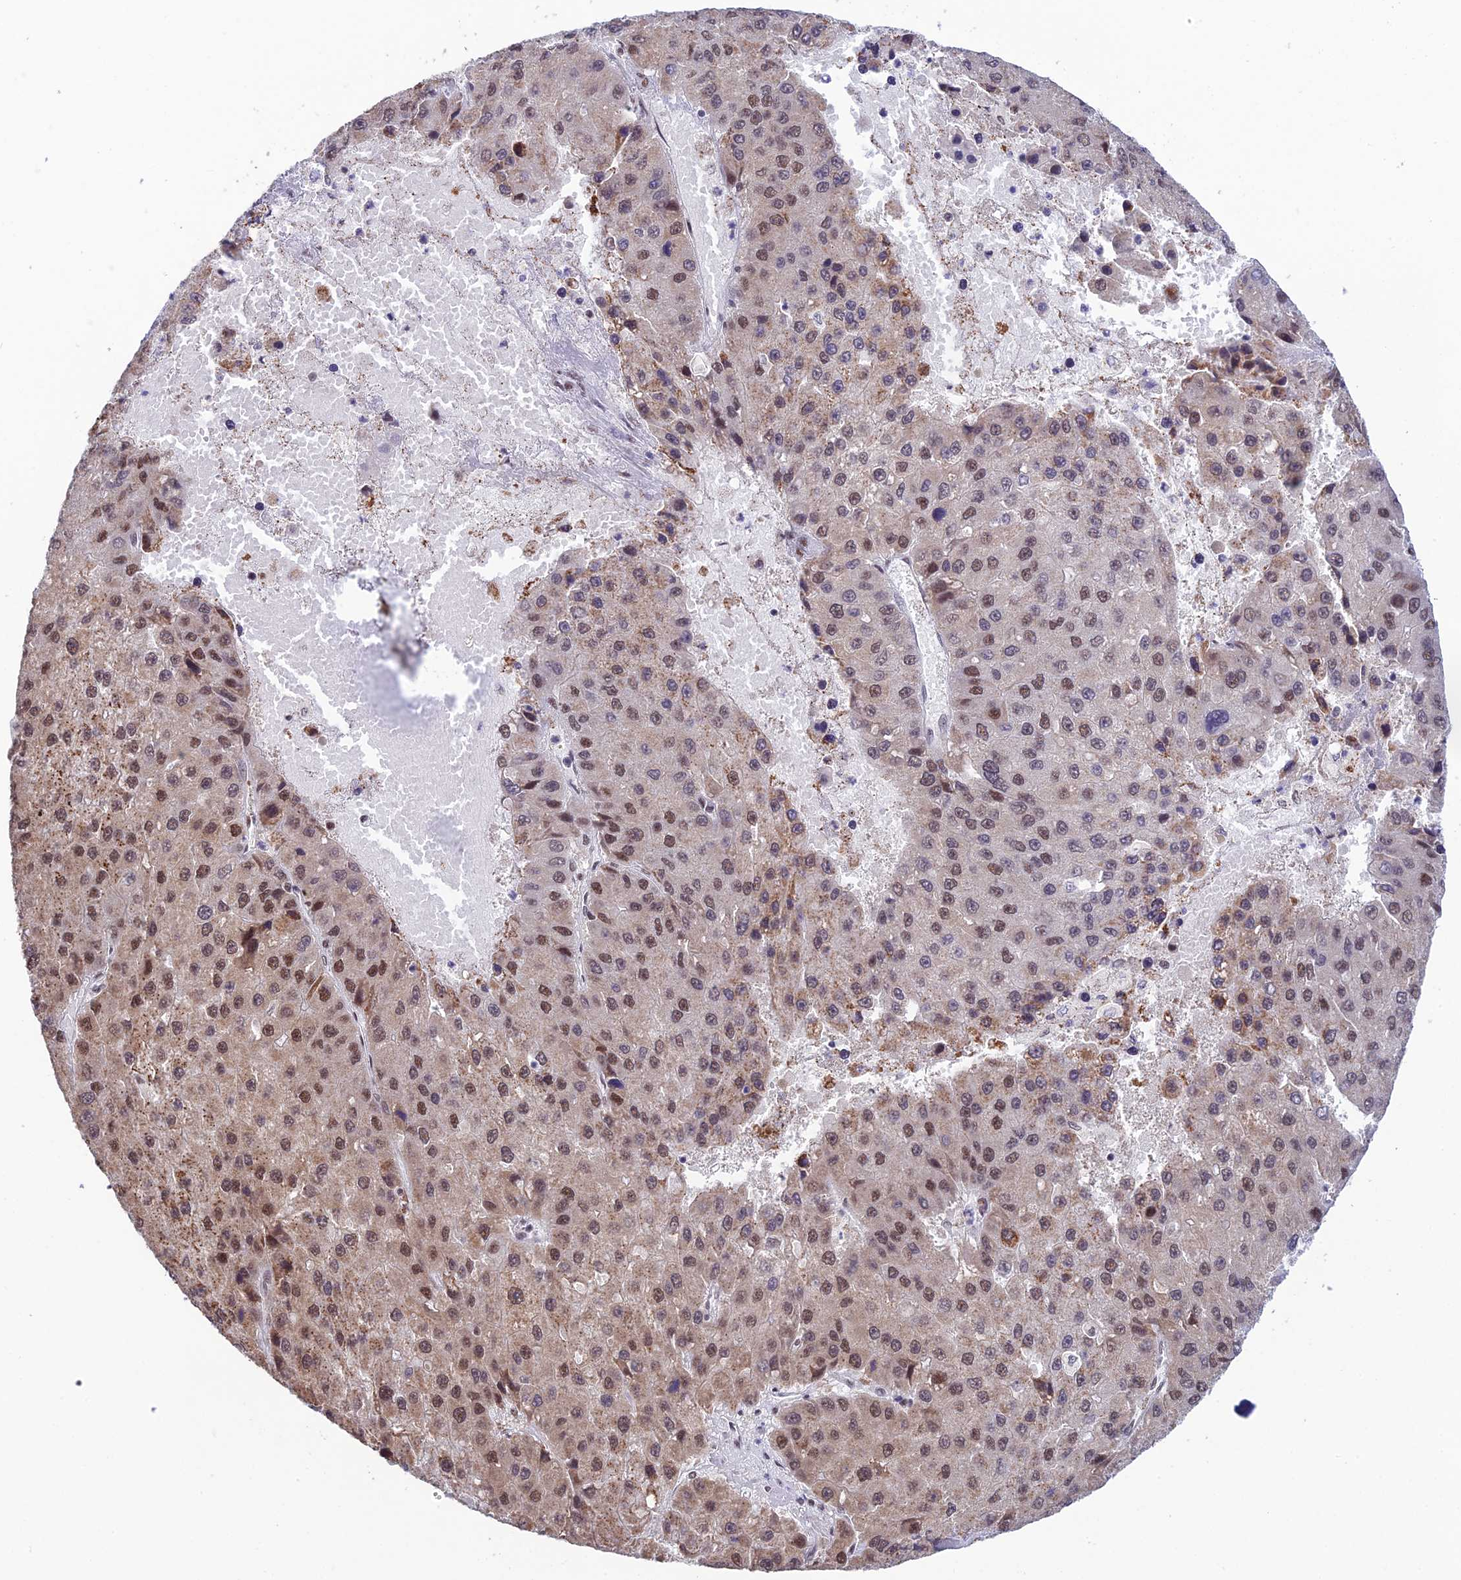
{"staining": {"intensity": "moderate", "quantity": ">75%", "location": "cytoplasmic/membranous,nuclear"}, "tissue": "liver cancer", "cell_type": "Tumor cells", "image_type": "cancer", "snomed": [{"axis": "morphology", "description": "Carcinoma, Hepatocellular, NOS"}, {"axis": "topography", "description": "Liver"}], "caption": "A medium amount of moderate cytoplasmic/membranous and nuclear positivity is appreciated in approximately >75% of tumor cells in liver cancer (hepatocellular carcinoma) tissue. (Stains: DAB (3,3'-diaminobenzidine) in brown, nuclei in blue, Microscopy: brightfield microscopy at high magnification).", "gene": "THOC7", "patient": {"sex": "female", "age": 73}}